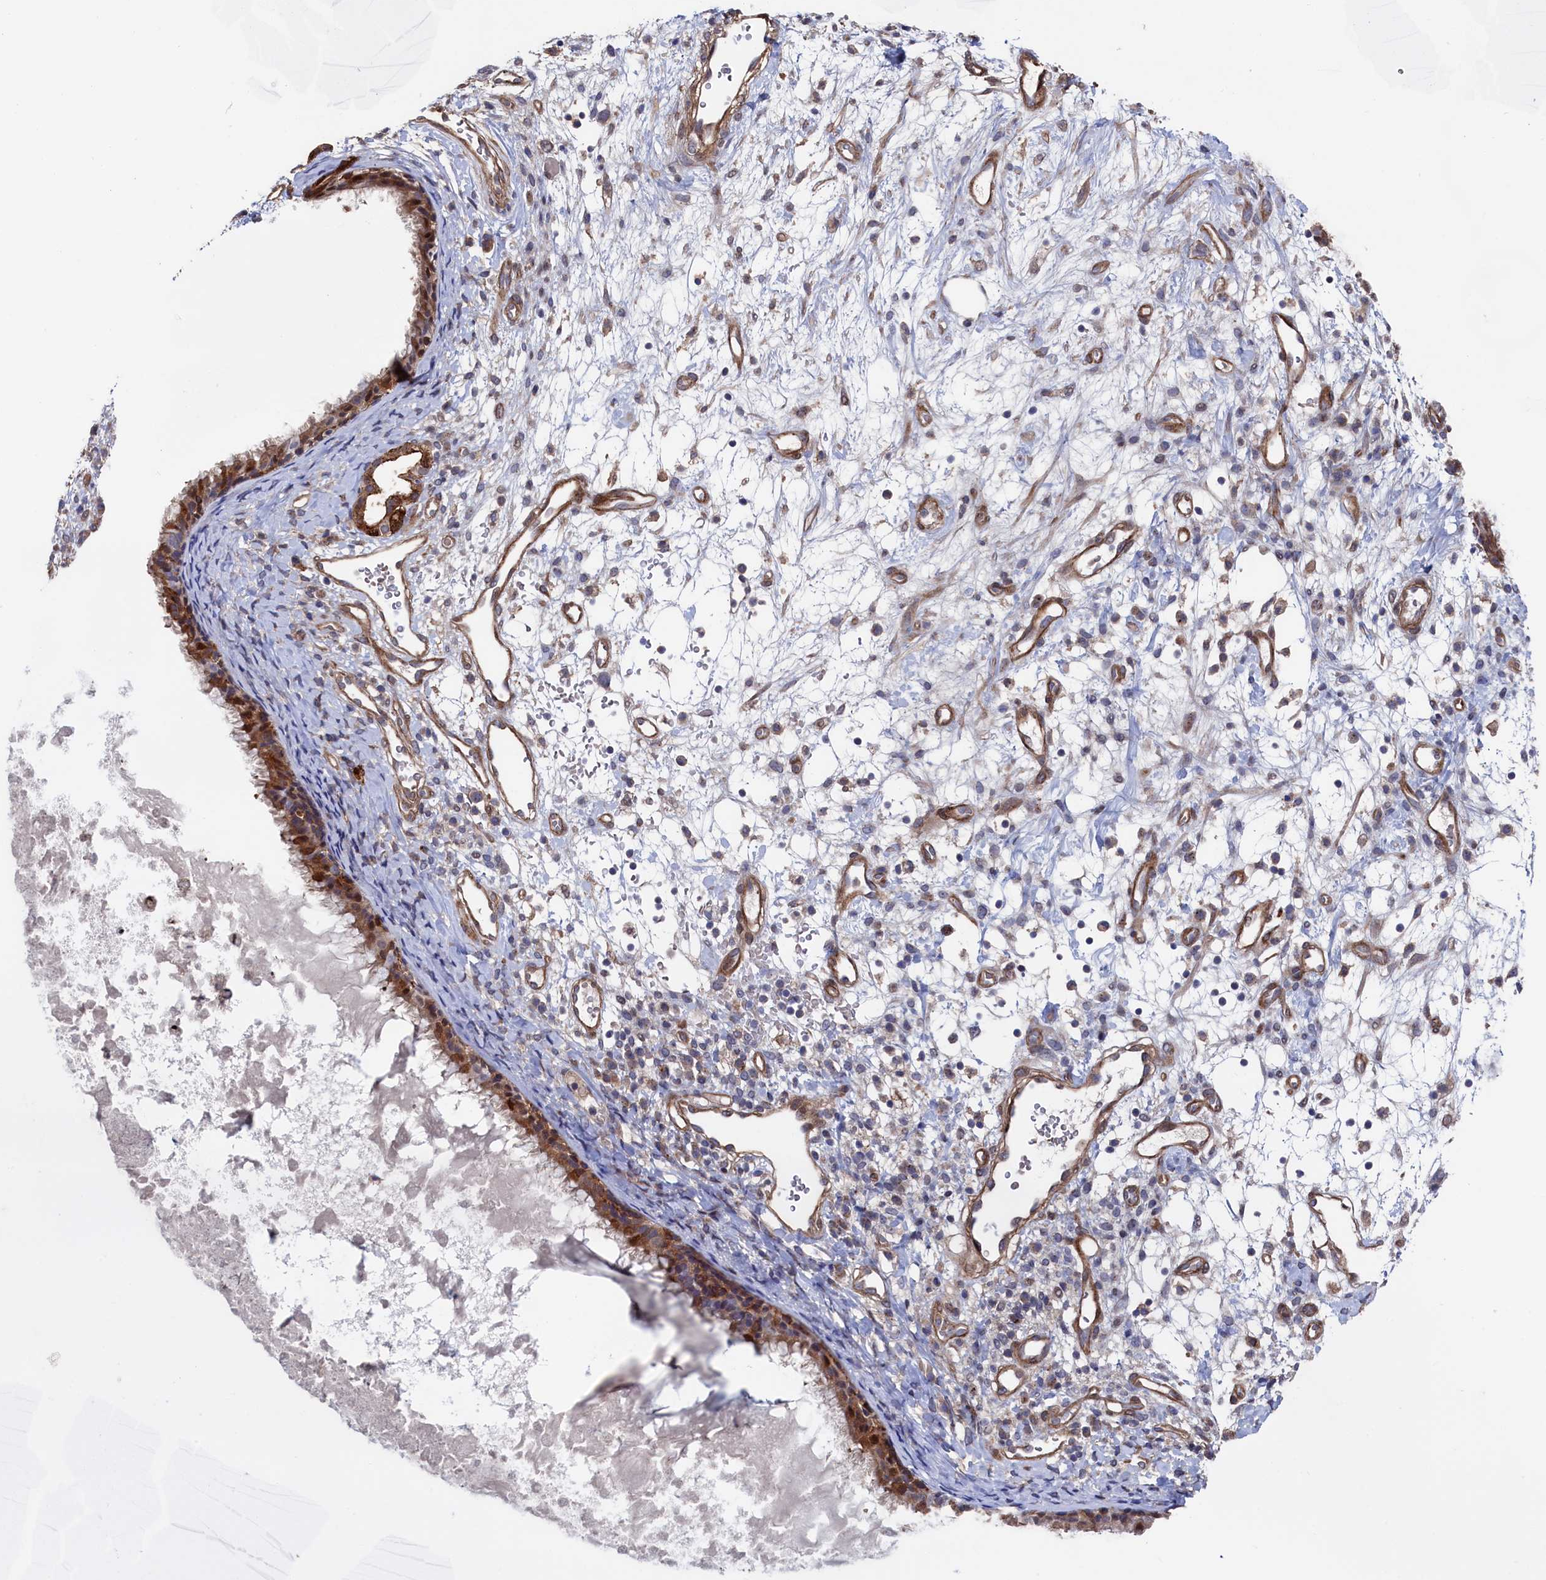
{"staining": {"intensity": "moderate", "quantity": ">75%", "location": "cytoplasmic/membranous"}, "tissue": "nasopharynx", "cell_type": "Respiratory epithelial cells", "image_type": "normal", "snomed": [{"axis": "morphology", "description": "Normal tissue, NOS"}, {"axis": "topography", "description": "Nasopharynx"}], "caption": "A medium amount of moderate cytoplasmic/membranous staining is identified in approximately >75% of respiratory epithelial cells in unremarkable nasopharynx.", "gene": "ZNF891", "patient": {"sex": "male", "age": 22}}